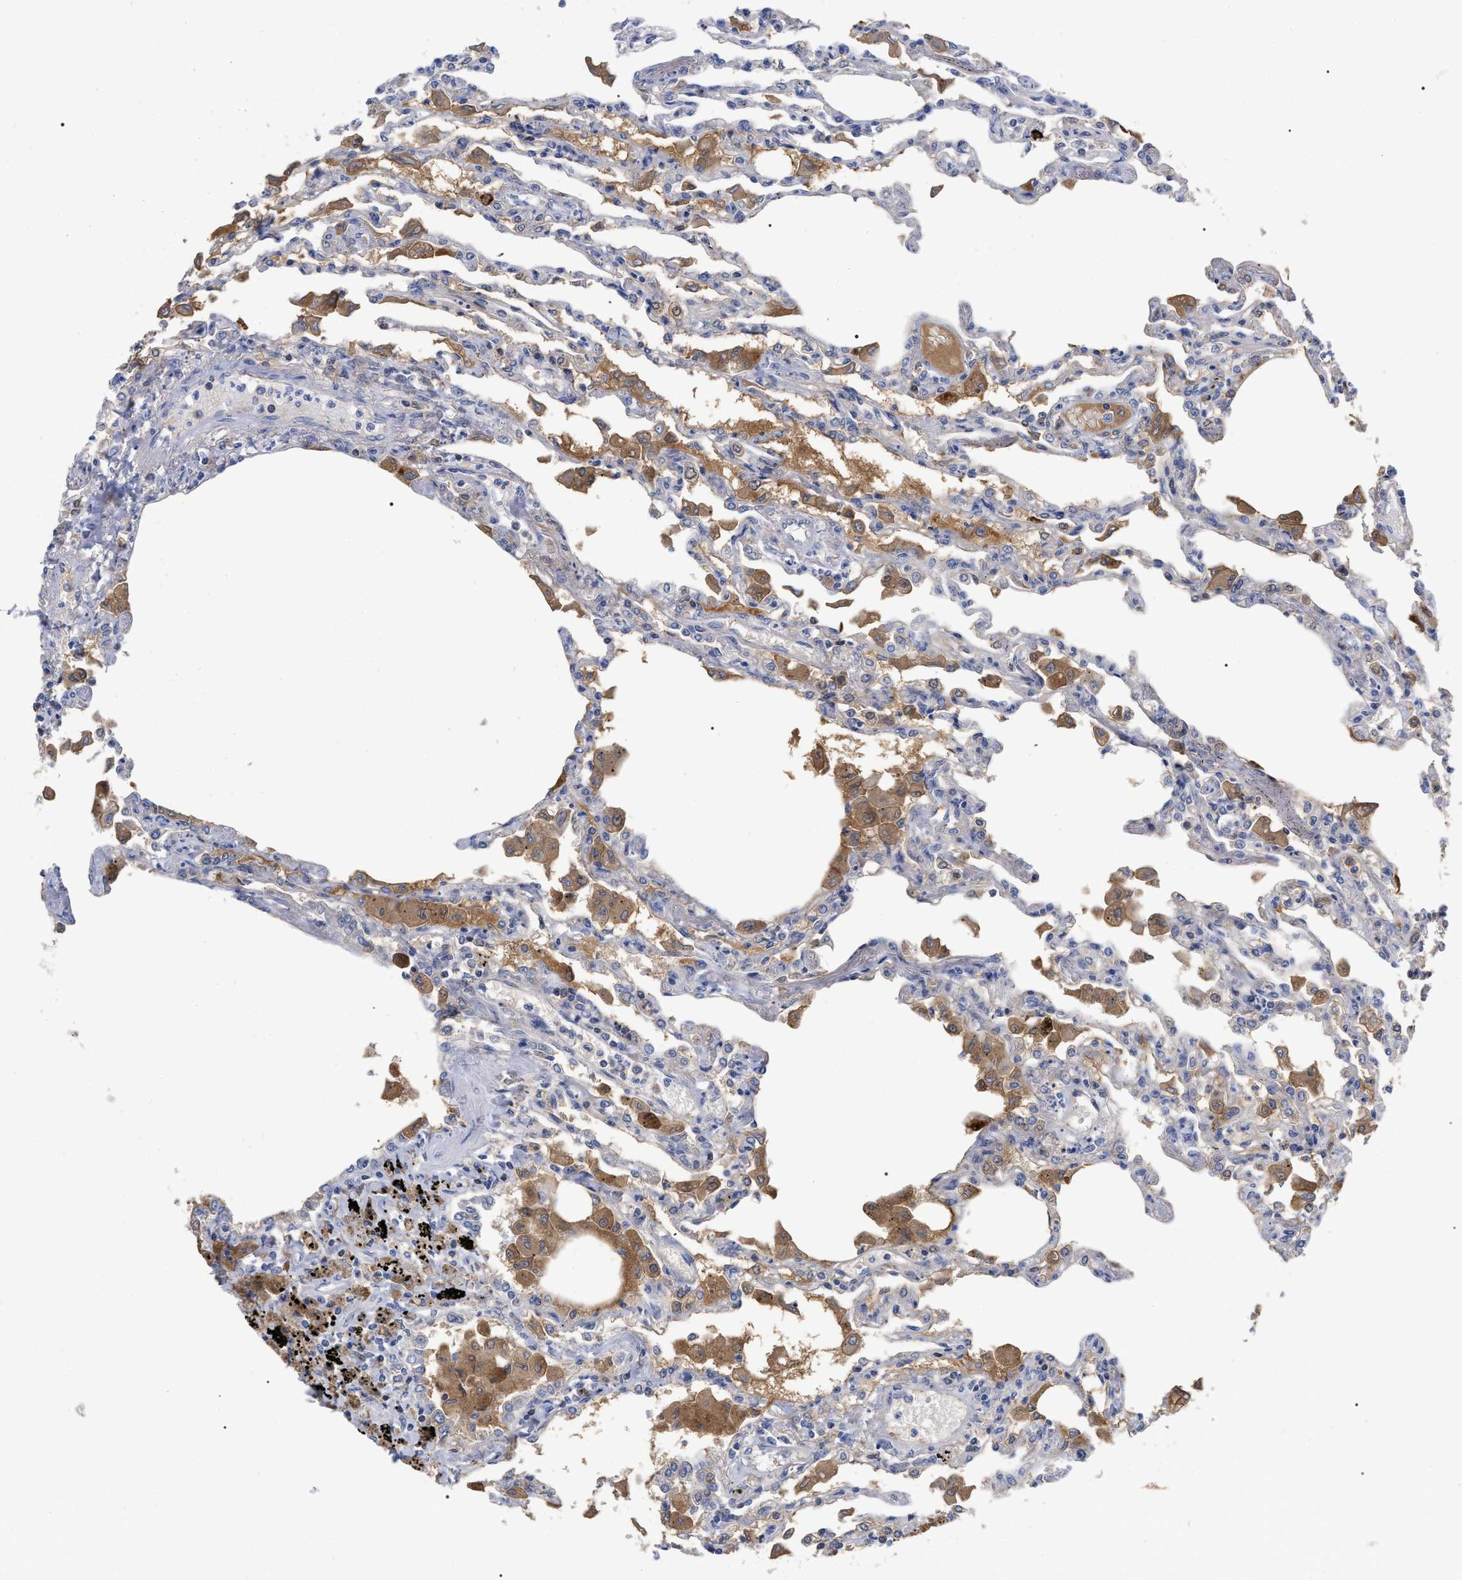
{"staining": {"intensity": "negative", "quantity": "none", "location": "none"}, "tissue": "lung", "cell_type": "Alveolar cells", "image_type": "normal", "snomed": [{"axis": "morphology", "description": "Normal tissue, NOS"}, {"axis": "topography", "description": "Bronchus"}, {"axis": "topography", "description": "Lung"}], "caption": "An immunohistochemistry (IHC) micrograph of unremarkable lung is shown. There is no staining in alveolar cells of lung. The staining was performed using DAB (3,3'-diaminobenzidine) to visualize the protein expression in brown, while the nuclei were stained in blue with hematoxylin (Magnification: 20x).", "gene": "IGHV5", "patient": {"sex": "female", "age": 49}}